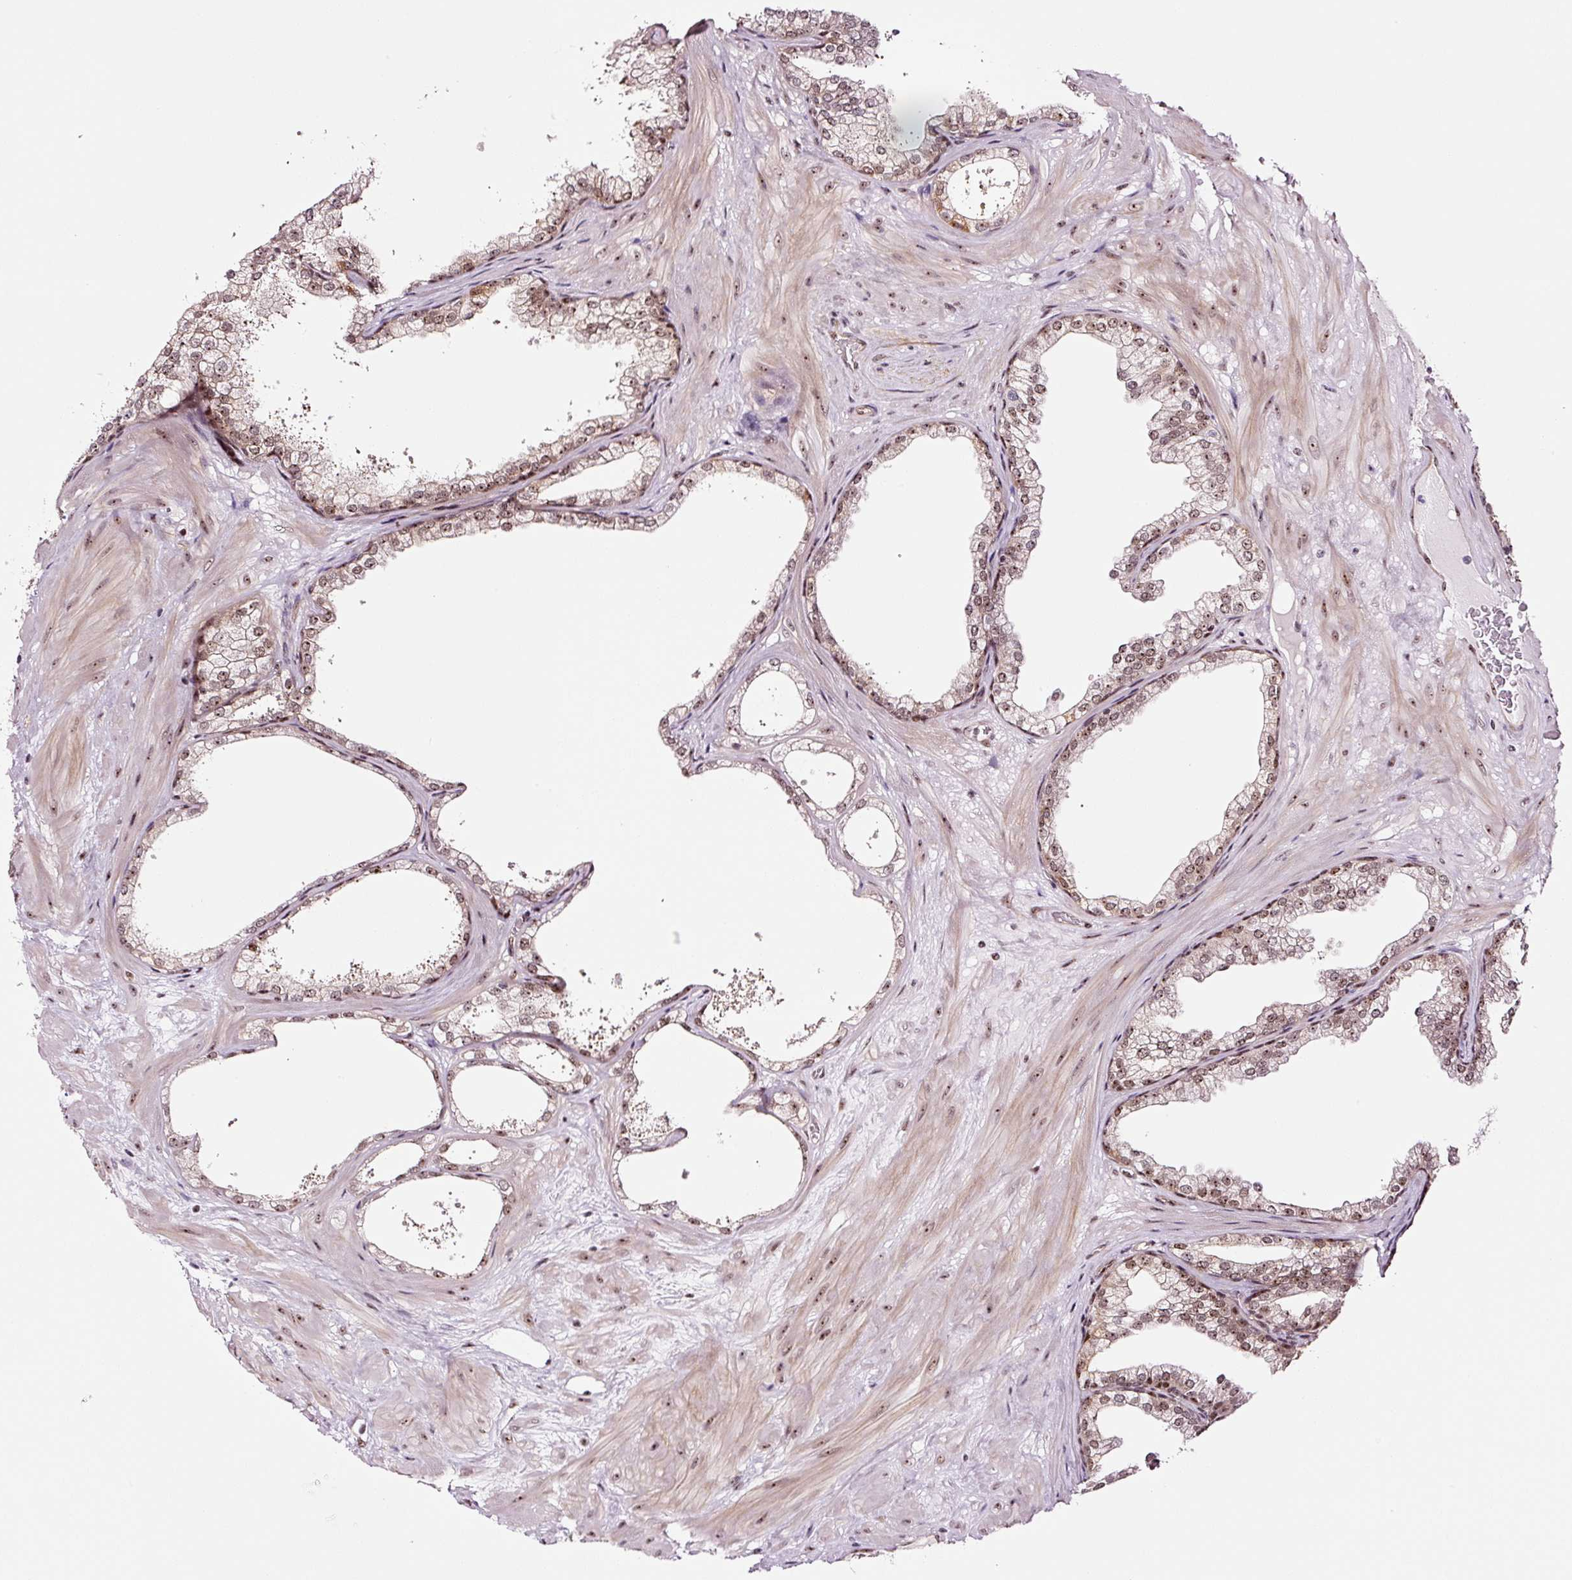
{"staining": {"intensity": "moderate", "quantity": ">75%", "location": "nuclear"}, "tissue": "prostate", "cell_type": "Glandular cells", "image_type": "normal", "snomed": [{"axis": "morphology", "description": "Normal tissue, NOS"}, {"axis": "topography", "description": "Prostate"}], "caption": "DAB (3,3'-diaminobenzidine) immunohistochemical staining of unremarkable prostate reveals moderate nuclear protein expression in approximately >75% of glandular cells.", "gene": "GNL3", "patient": {"sex": "male", "age": 37}}